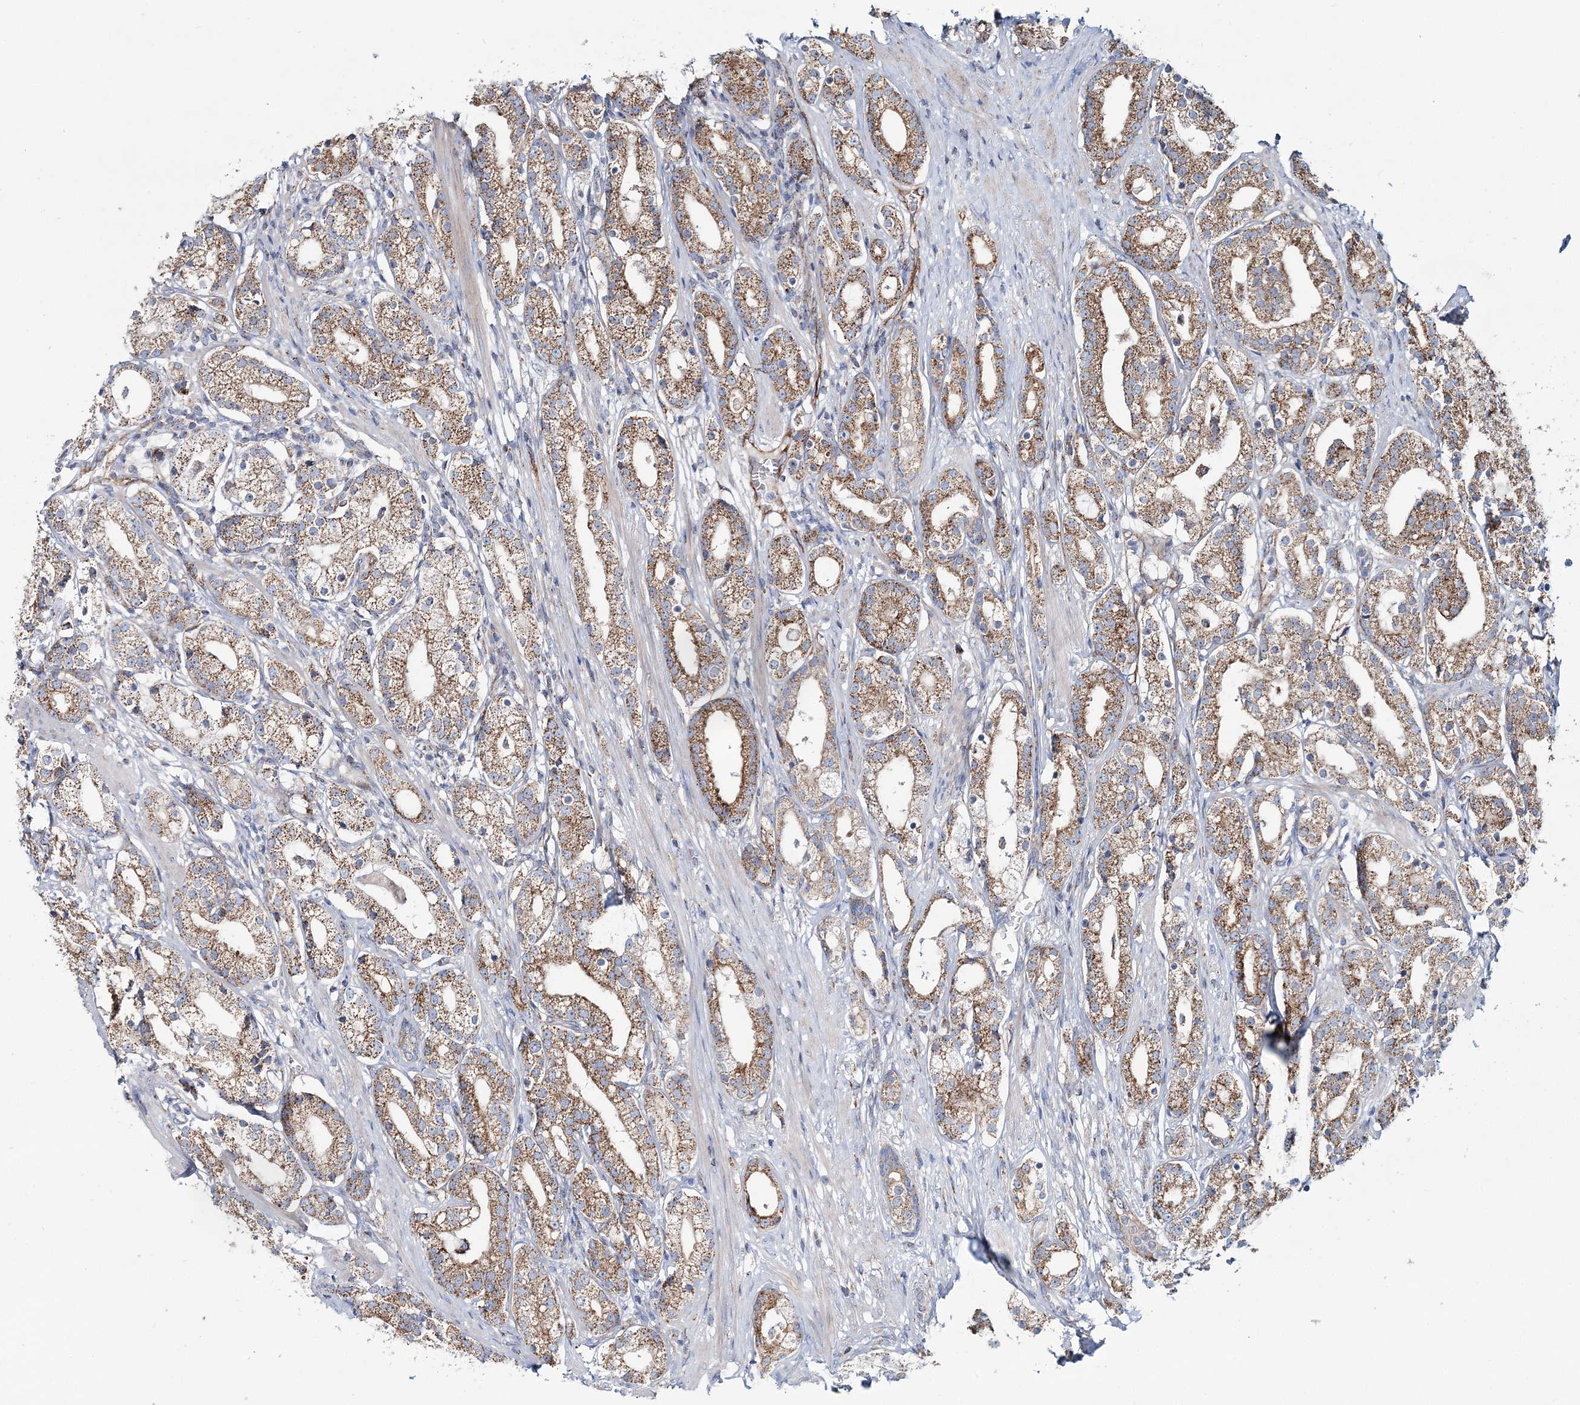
{"staining": {"intensity": "moderate", "quantity": ">75%", "location": "cytoplasmic/membranous"}, "tissue": "prostate cancer", "cell_type": "Tumor cells", "image_type": "cancer", "snomed": [{"axis": "morphology", "description": "Adenocarcinoma, High grade"}, {"axis": "topography", "description": "Prostate"}], "caption": "High-power microscopy captured an IHC photomicrograph of prostate cancer, revealing moderate cytoplasmic/membranous expression in approximately >75% of tumor cells.", "gene": "ARHGAP6", "patient": {"sex": "male", "age": 69}}